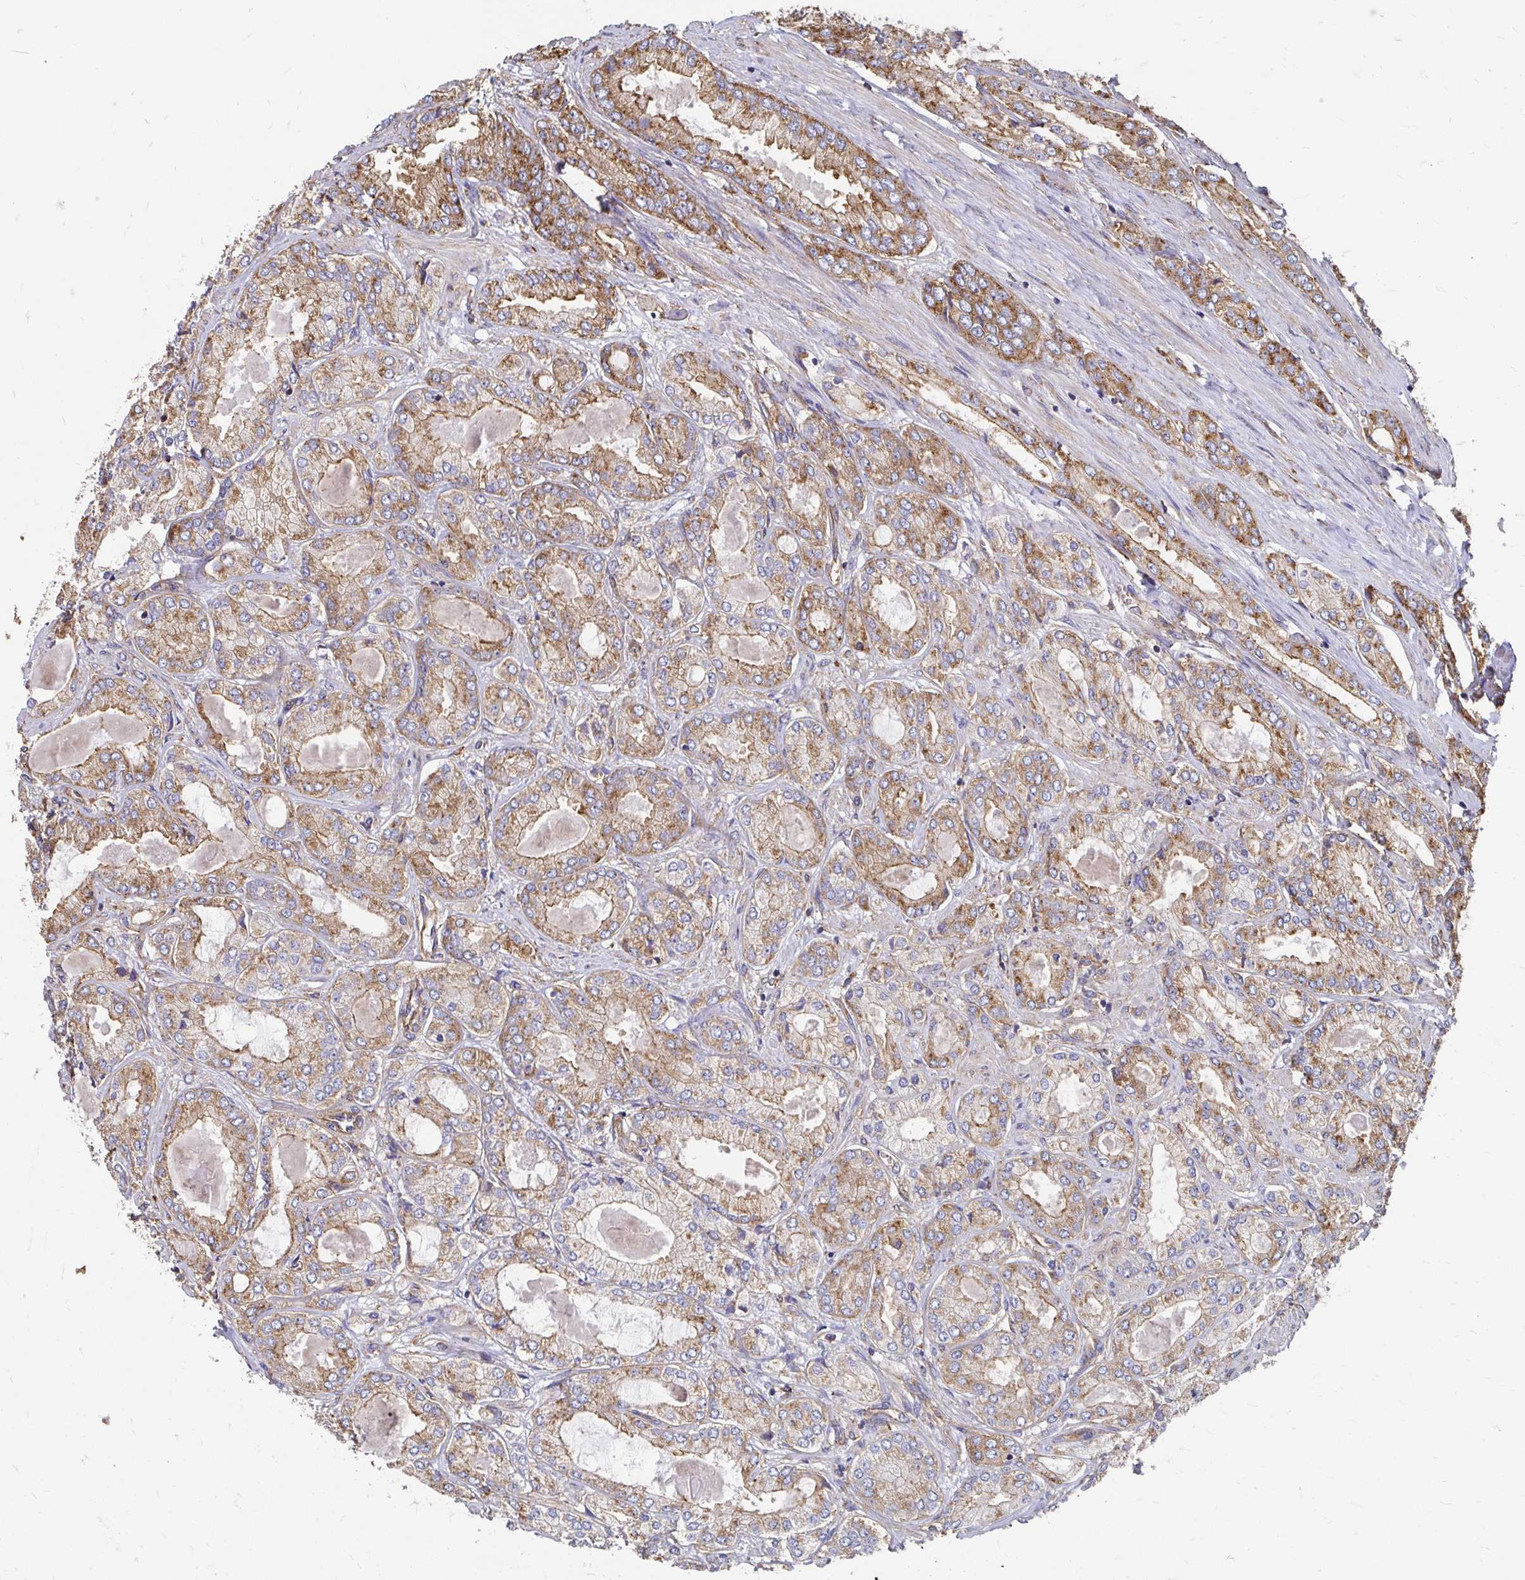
{"staining": {"intensity": "moderate", "quantity": ">75%", "location": "cytoplasmic/membranous"}, "tissue": "prostate cancer", "cell_type": "Tumor cells", "image_type": "cancer", "snomed": [{"axis": "morphology", "description": "Adenocarcinoma, High grade"}, {"axis": "topography", "description": "Prostate"}], "caption": "A brown stain highlights moderate cytoplasmic/membranous staining of a protein in human prostate cancer tumor cells. (IHC, brightfield microscopy, high magnification).", "gene": "CLTC", "patient": {"sex": "male", "age": 68}}